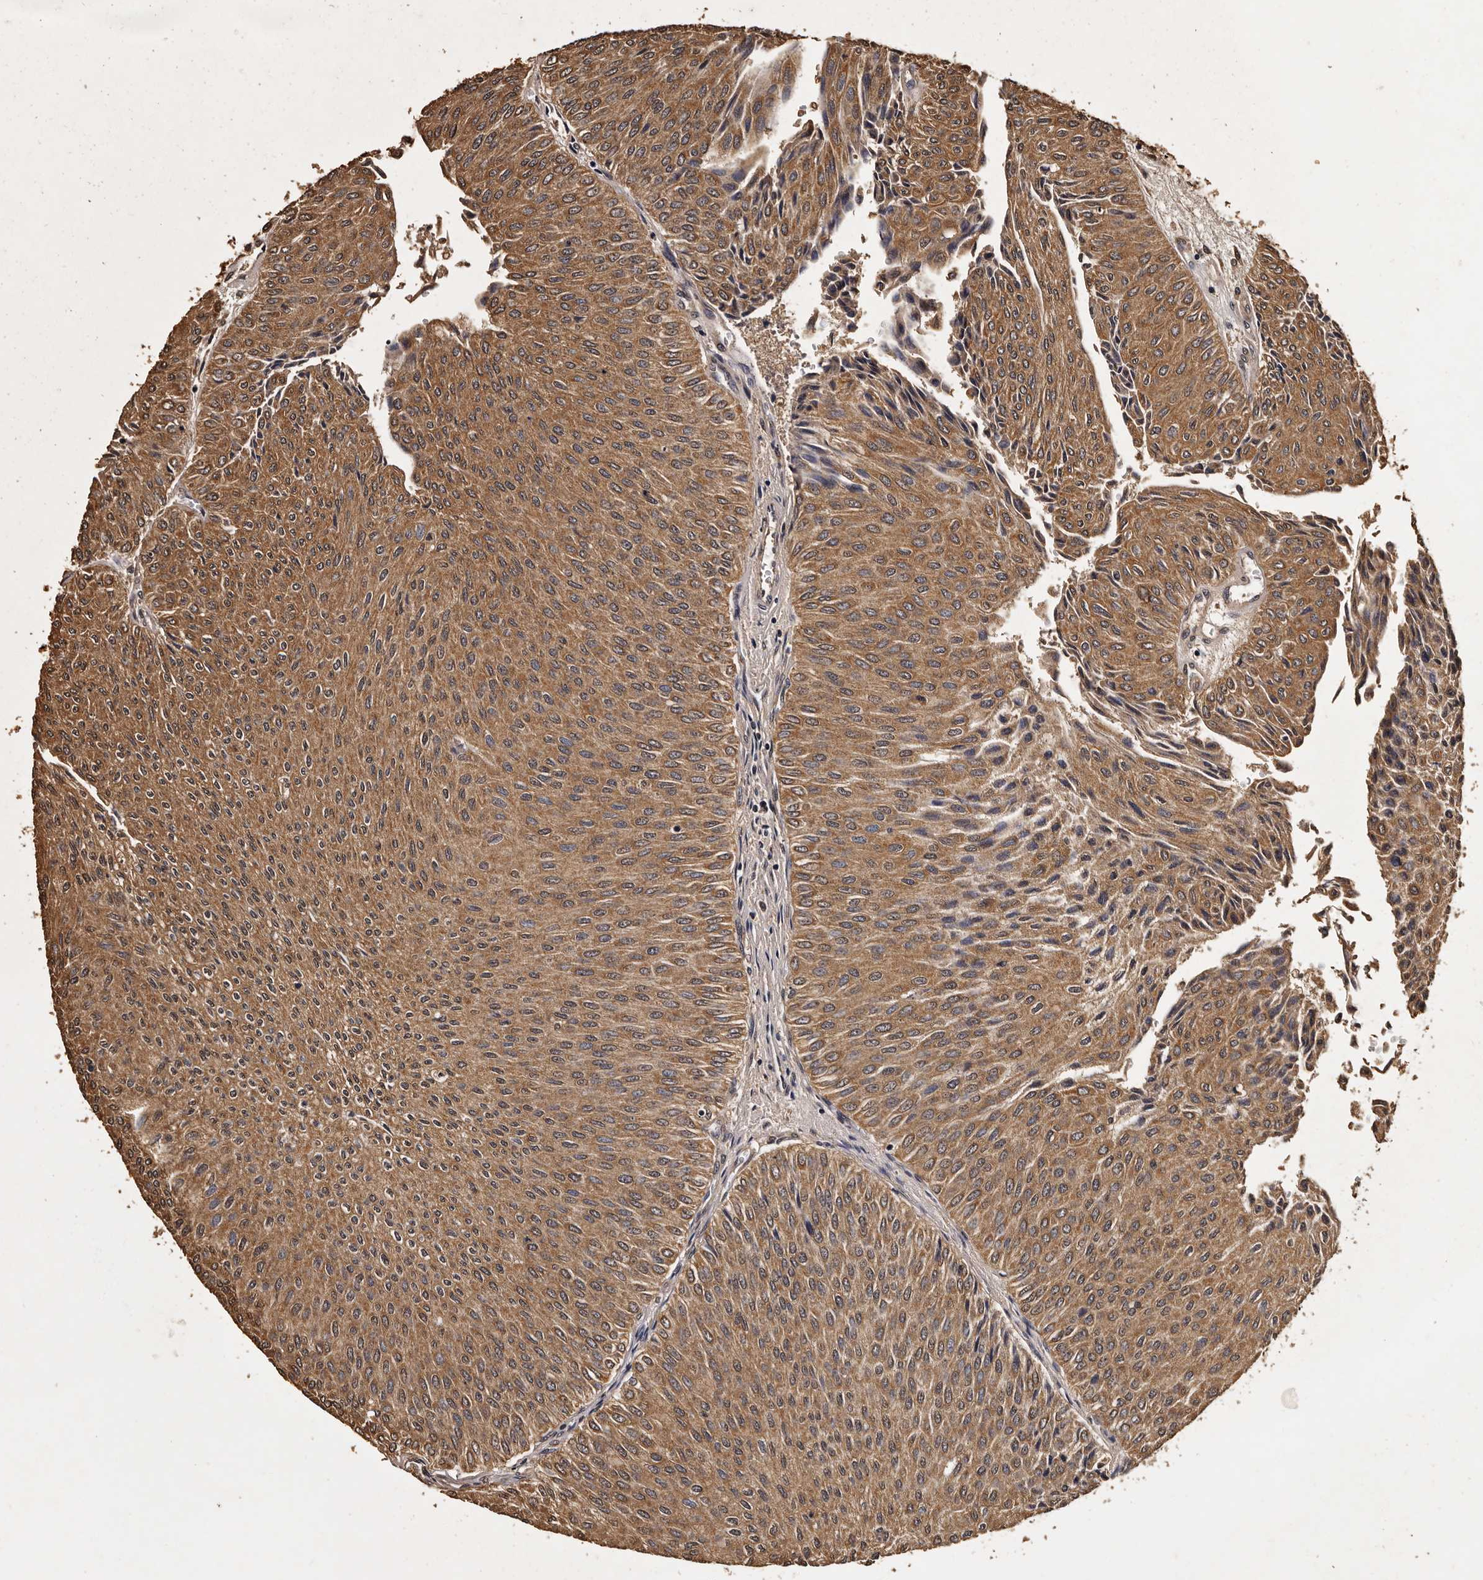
{"staining": {"intensity": "moderate", "quantity": ">75%", "location": "cytoplasmic/membranous"}, "tissue": "urothelial cancer", "cell_type": "Tumor cells", "image_type": "cancer", "snomed": [{"axis": "morphology", "description": "Urothelial carcinoma, Low grade"}, {"axis": "topography", "description": "Urinary bladder"}], "caption": "IHC micrograph of neoplastic tissue: human urothelial cancer stained using immunohistochemistry reveals medium levels of moderate protein expression localized specifically in the cytoplasmic/membranous of tumor cells, appearing as a cytoplasmic/membranous brown color.", "gene": "PARS2", "patient": {"sex": "male", "age": 78}}